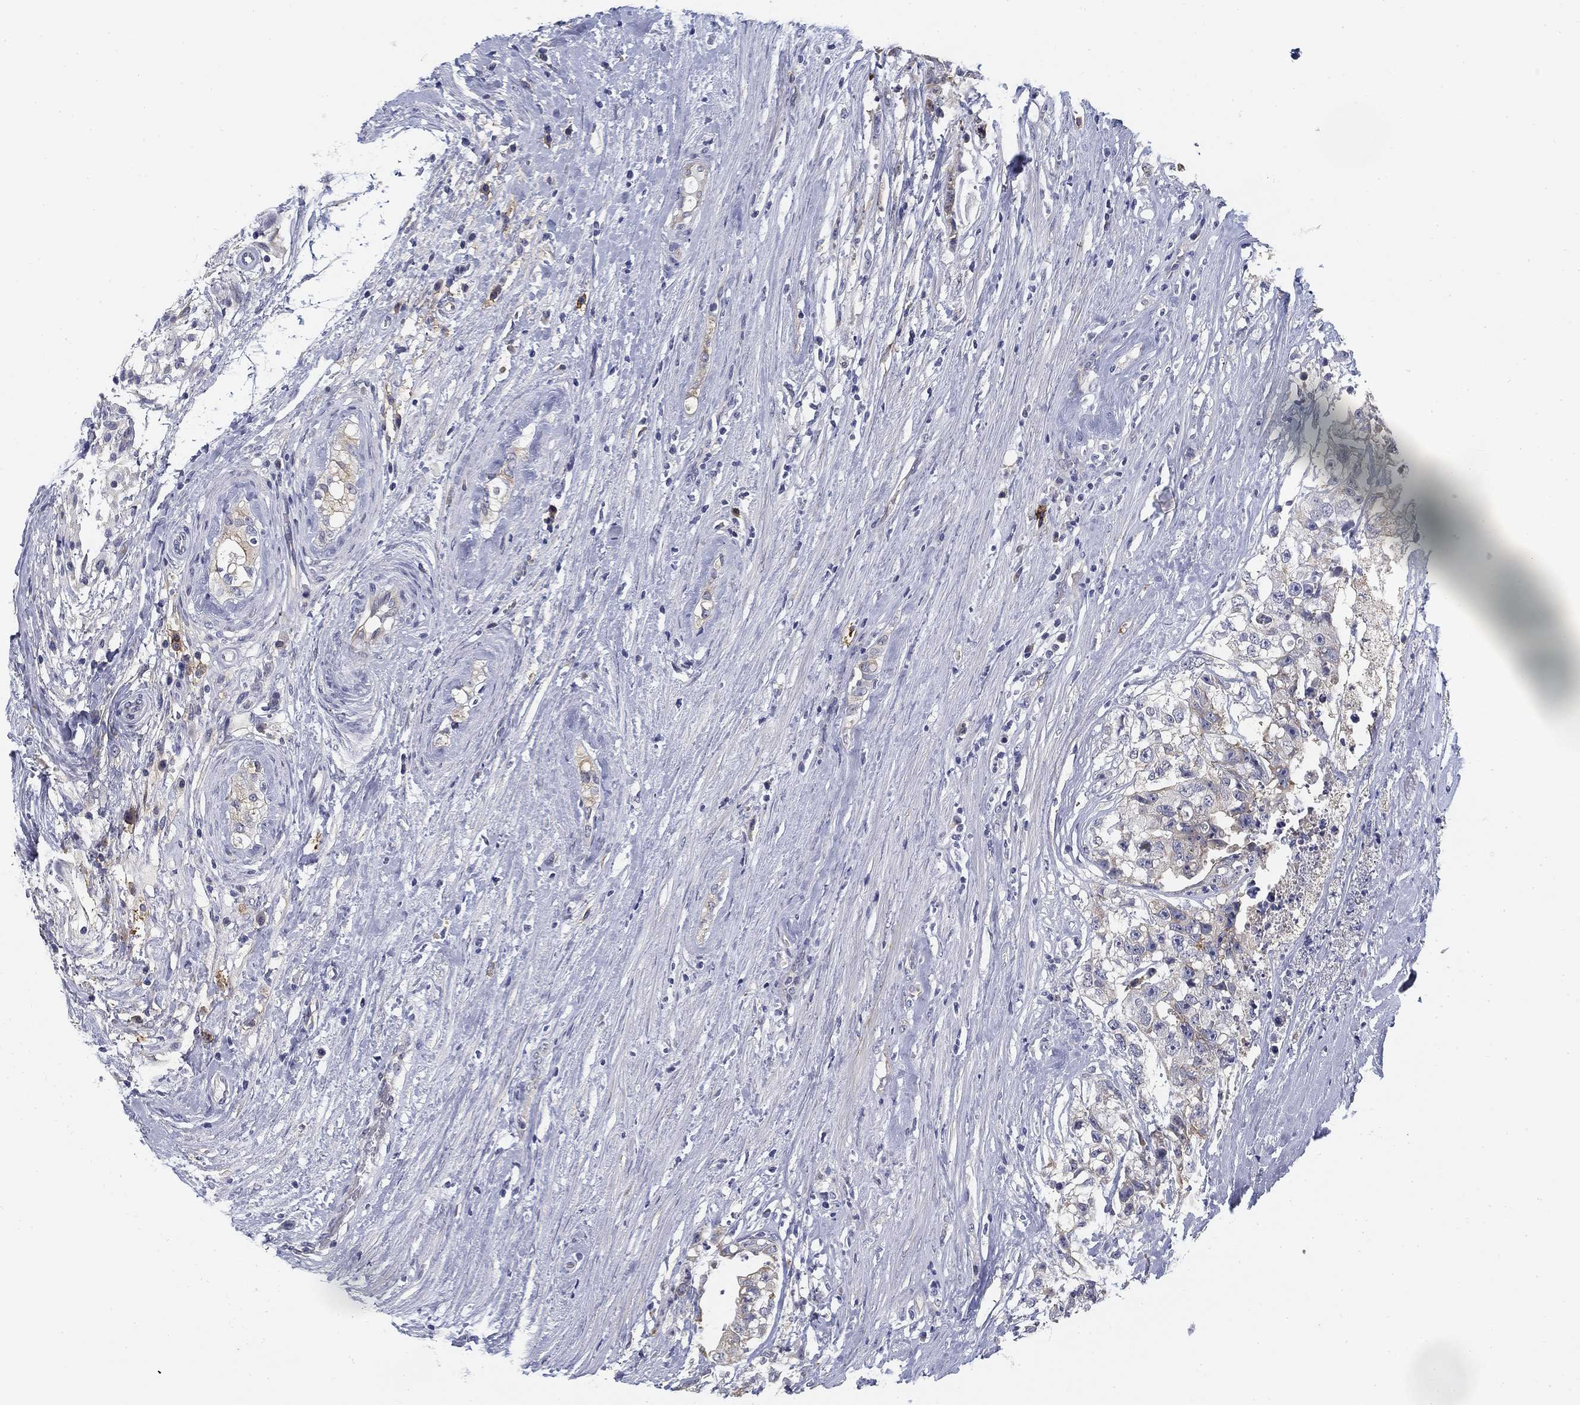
{"staining": {"intensity": "negative", "quantity": "none", "location": "none"}, "tissue": "testis cancer", "cell_type": "Tumor cells", "image_type": "cancer", "snomed": [{"axis": "morphology", "description": "Seminoma, NOS"}, {"axis": "morphology", "description": "Carcinoma, Embryonal, NOS"}, {"axis": "topography", "description": "Testis"}], "caption": "This is a micrograph of immunohistochemistry staining of embryonal carcinoma (testis), which shows no expression in tumor cells.", "gene": "SLC2A5", "patient": {"sex": "male", "age": 41}}